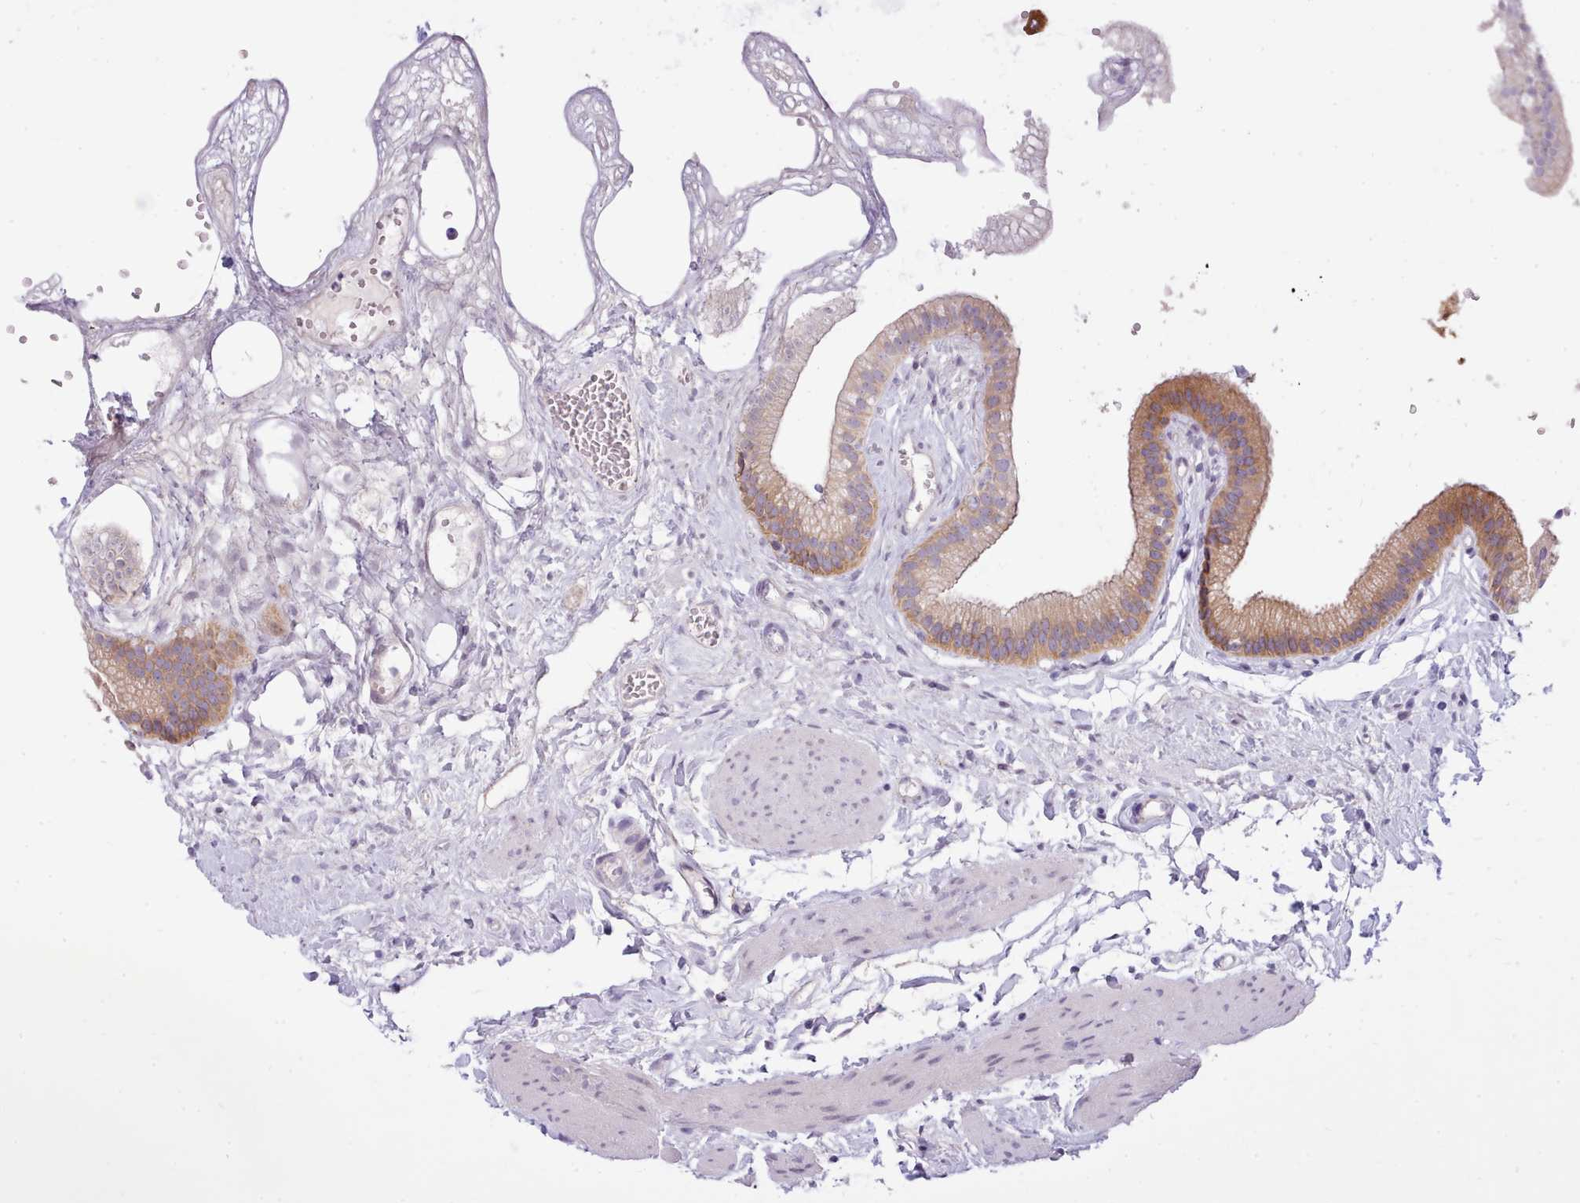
{"staining": {"intensity": "moderate", "quantity": ">75%", "location": "cytoplasmic/membranous"}, "tissue": "gallbladder", "cell_type": "Glandular cells", "image_type": "normal", "snomed": [{"axis": "morphology", "description": "Normal tissue, NOS"}, {"axis": "topography", "description": "Gallbladder"}], "caption": "Immunohistochemical staining of unremarkable gallbladder demonstrates >75% levels of moderate cytoplasmic/membranous protein staining in approximately >75% of glandular cells.", "gene": "CYP2A13", "patient": {"sex": "female", "age": 54}}